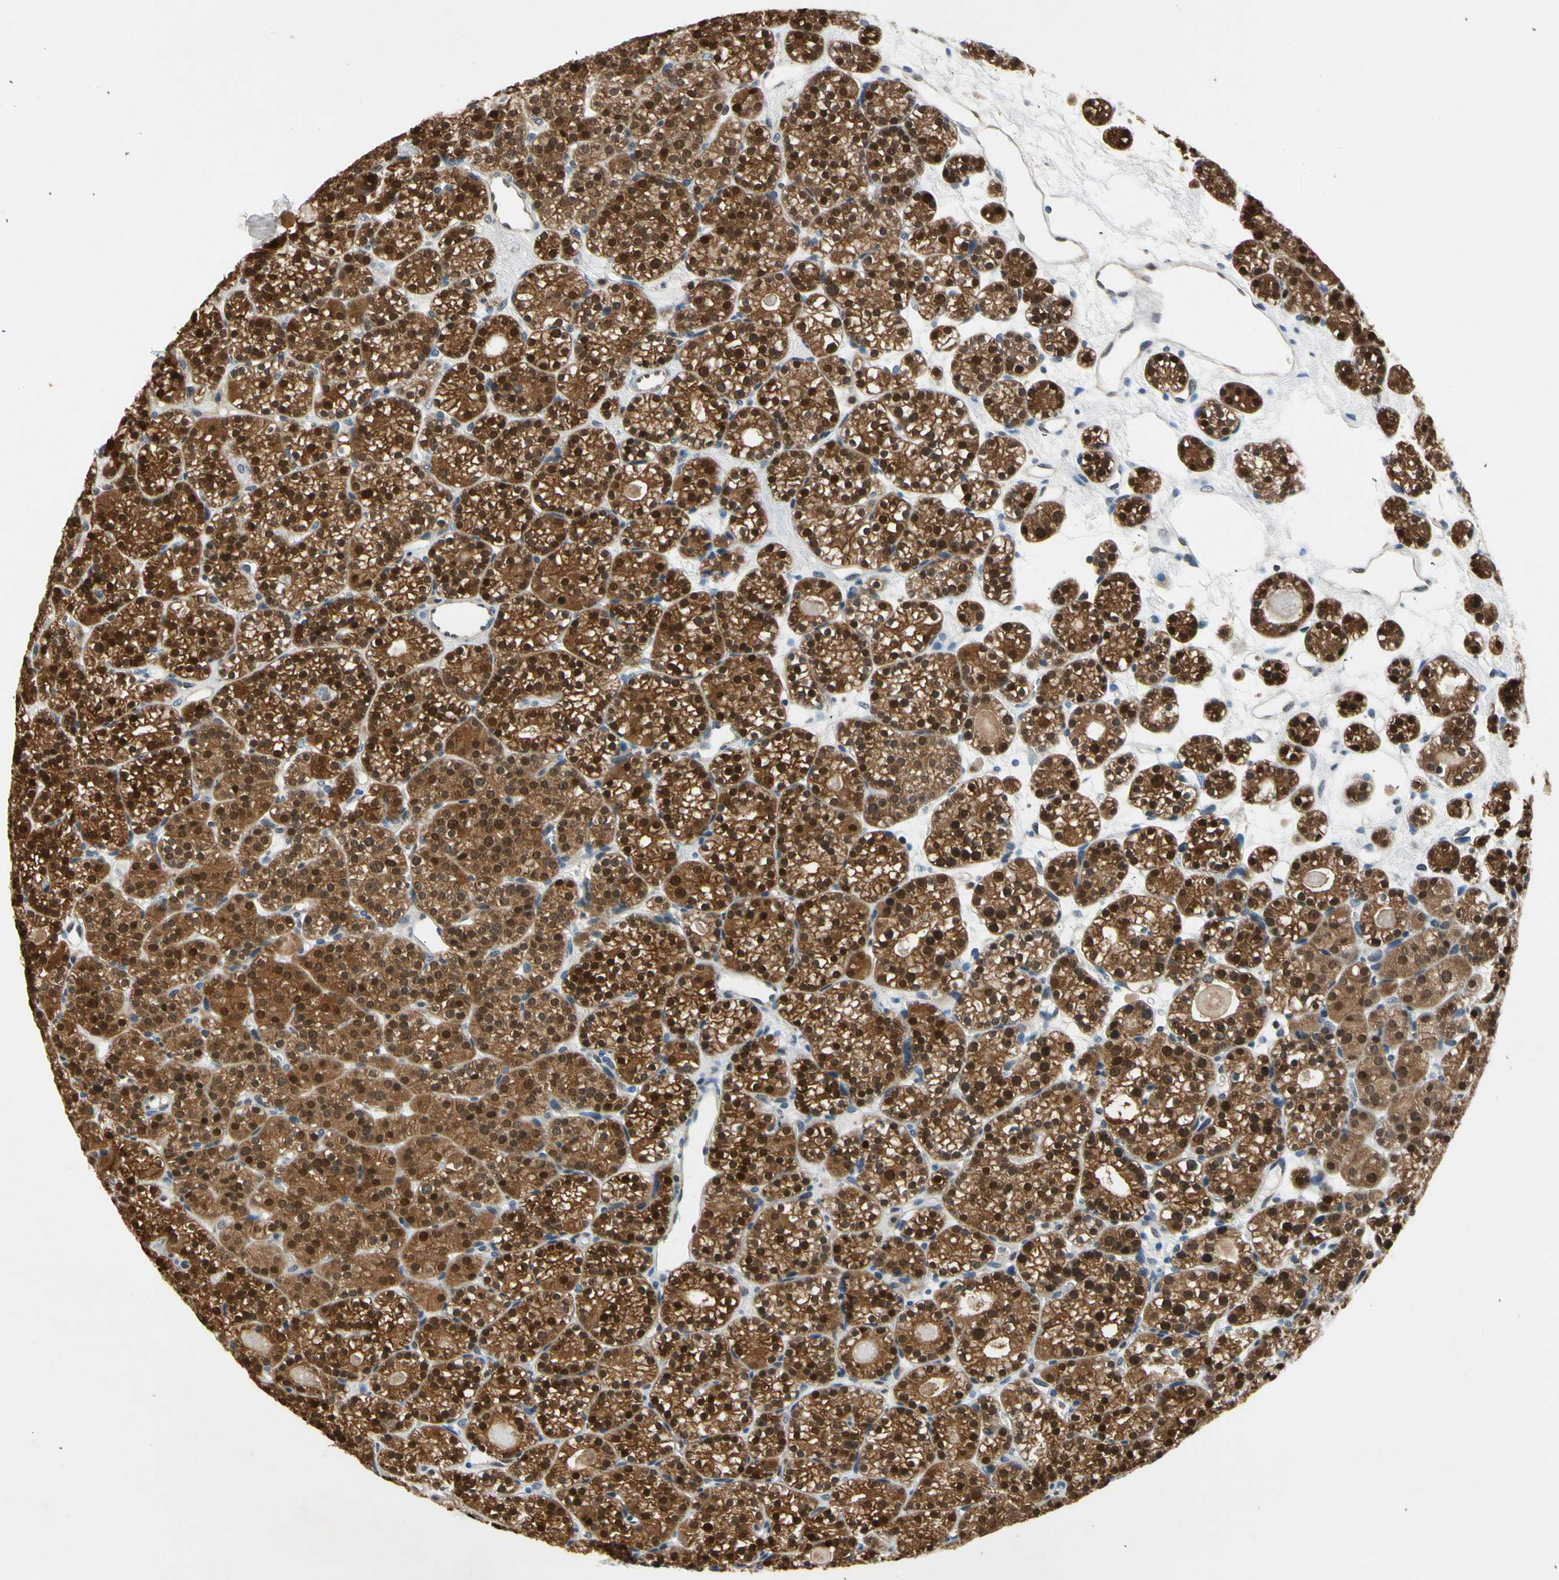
{"staining": {"intensity": "strong", "quantity": ">75%", "location": "cytoplasmic/membranous,nuclear"}, "tissue": "parathyroid gland", "cell_type": "Glandular cells", "image_type": "normal", "snomed": [{"axis": "morphology", "description": "Normal tissue, NOS"}, {"axis": "topography", "description": "Parathyroid gland"}], "caption": "Human parathyroid gland stained with a brown dye shows strong cytoplasmic/membranous,nuclear positive expression in approximately >75% of glandular cells.", "gene": "GSR", "patient": {"sex": "female", "age": 64}}